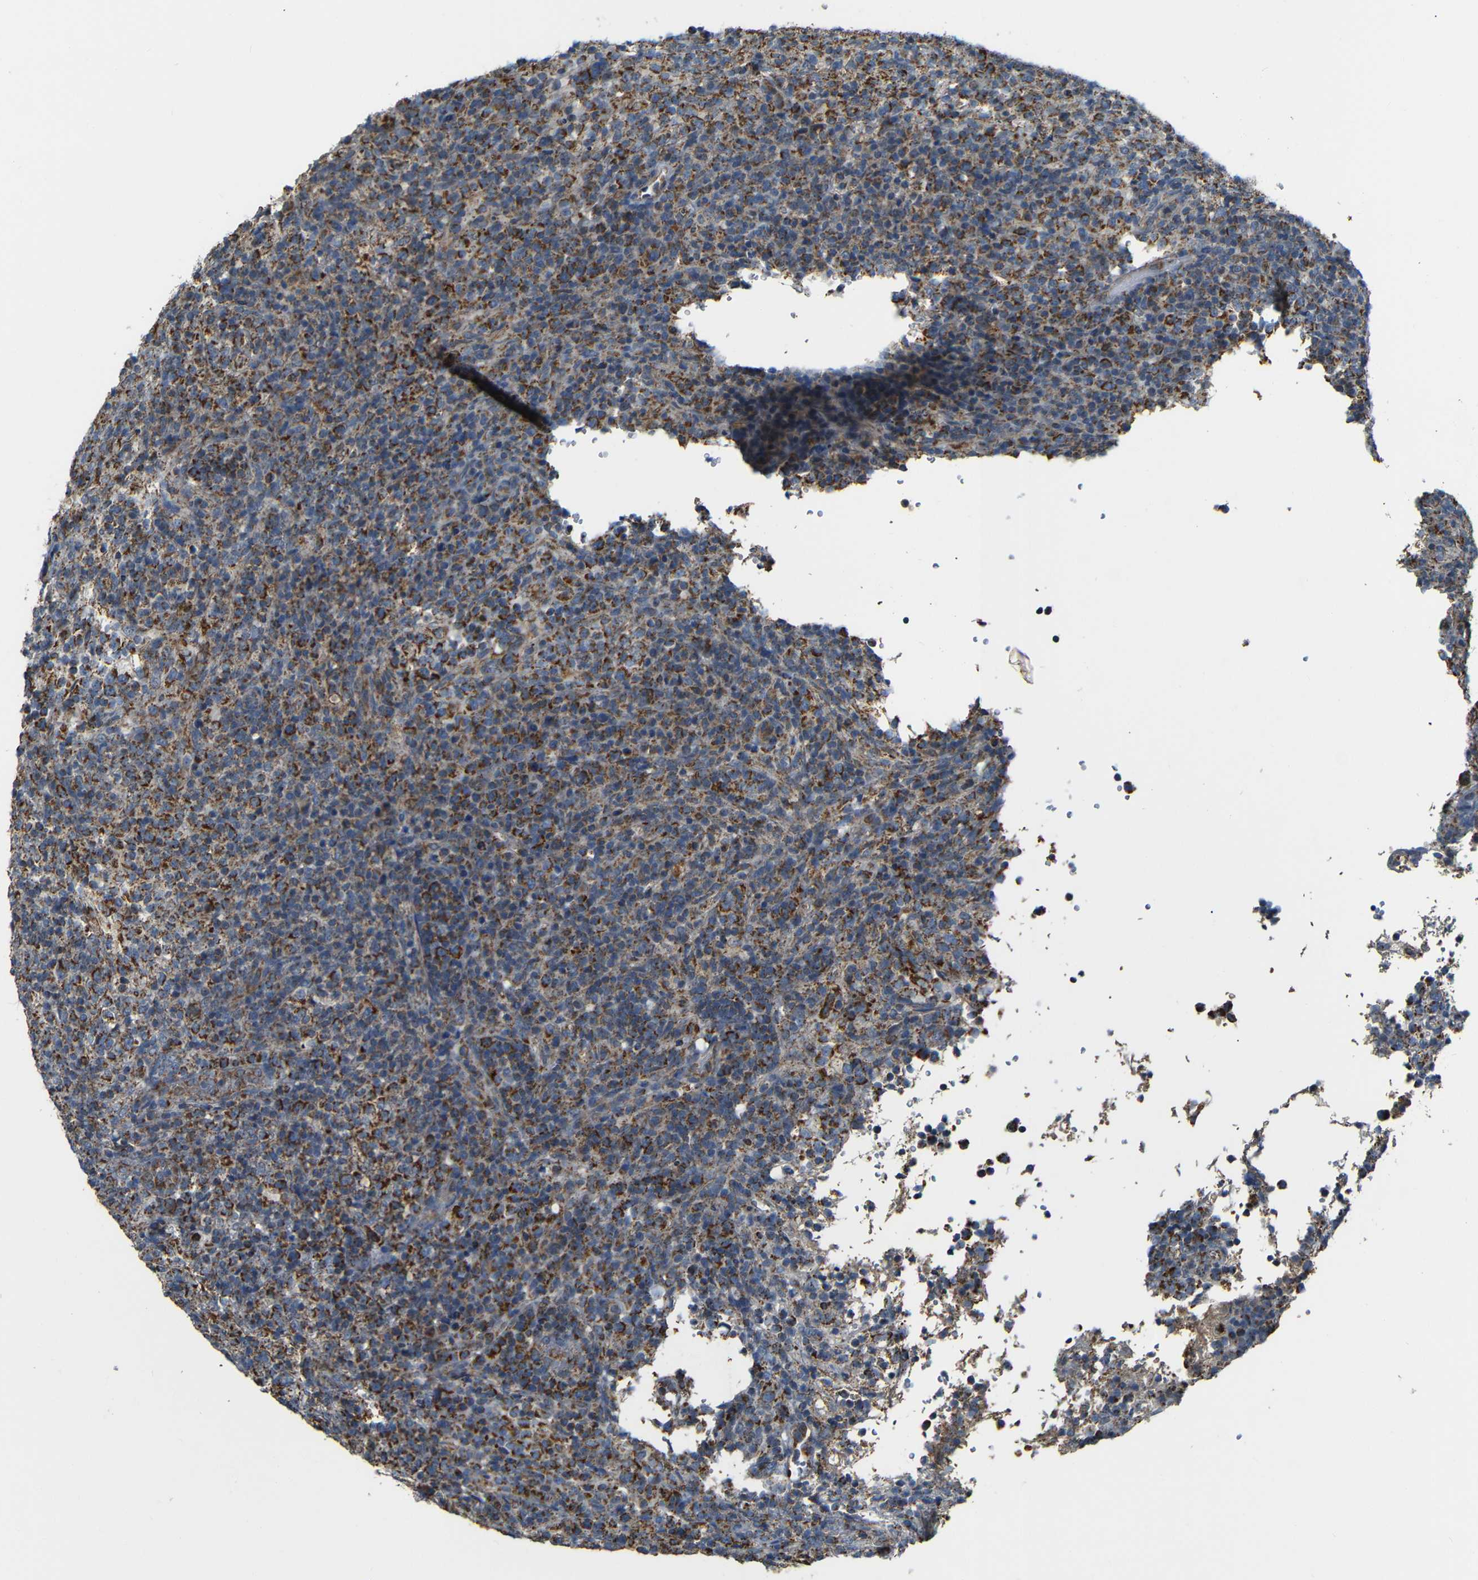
{"staining": {"intensity": "moderate", "quantity": ">75%", "location": "cytoplasmic/membranous"}, "tissue": "lymphoma", "cell_type": "Tumor cells", "image_type": "cancer", "snomed": [{"axis": "morphology", "description": "Malignant lymphoma, non-Hodgkin's type, High grade"}, {"axis": "topography", "description": "Lymph node"}], "caption": "Immunohistochemistry (DAB (3,3'-diaminobenzidine)) staining of human lymphoma reveals moderate cytoplasmic/membranous protein positivity in about >75% of tumor cells.", "gene": "NR3C2", "patient": {"sex": "female", "age": 76}}